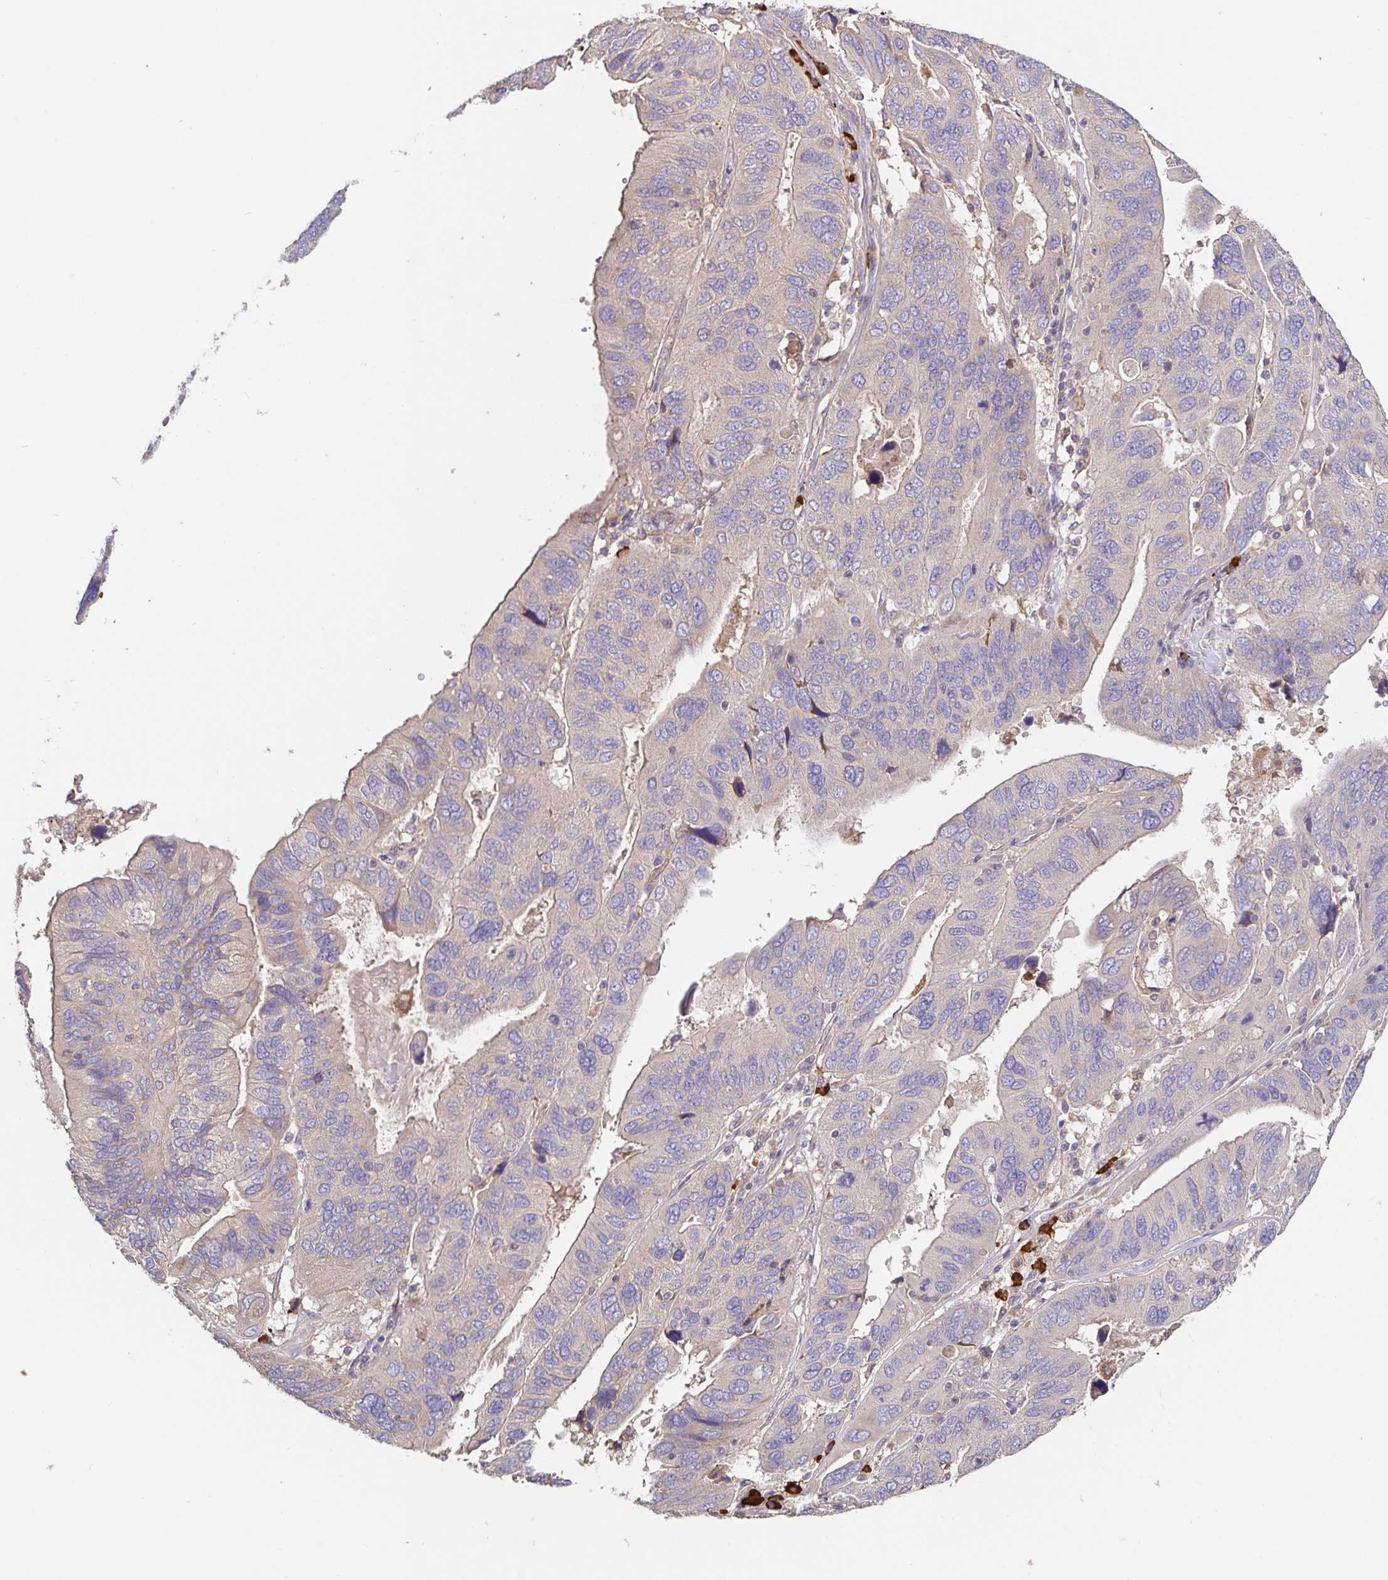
{"staining": {"intensity": "weak", "quantity": "25%-75%", "location": "cytoplasmic/membranous"}, "tissue": "ovarian cancer", "cell_type": "Tumor cells", "image_type": "cancer", "snomed": [{"axis": "morphology", "description": "Cystadenocarcinoma, serous, NOS"}, {"axis": "topography", "description": "Ovary"}], "caption": "Tumor cells exhibit weak cytoplasmic/membranous staining in about 25%-75% of cells in ovarian serous cystadenocarcinoma.", "gene": "HAGH", "patient": {"sex": "female", "age": 79}}